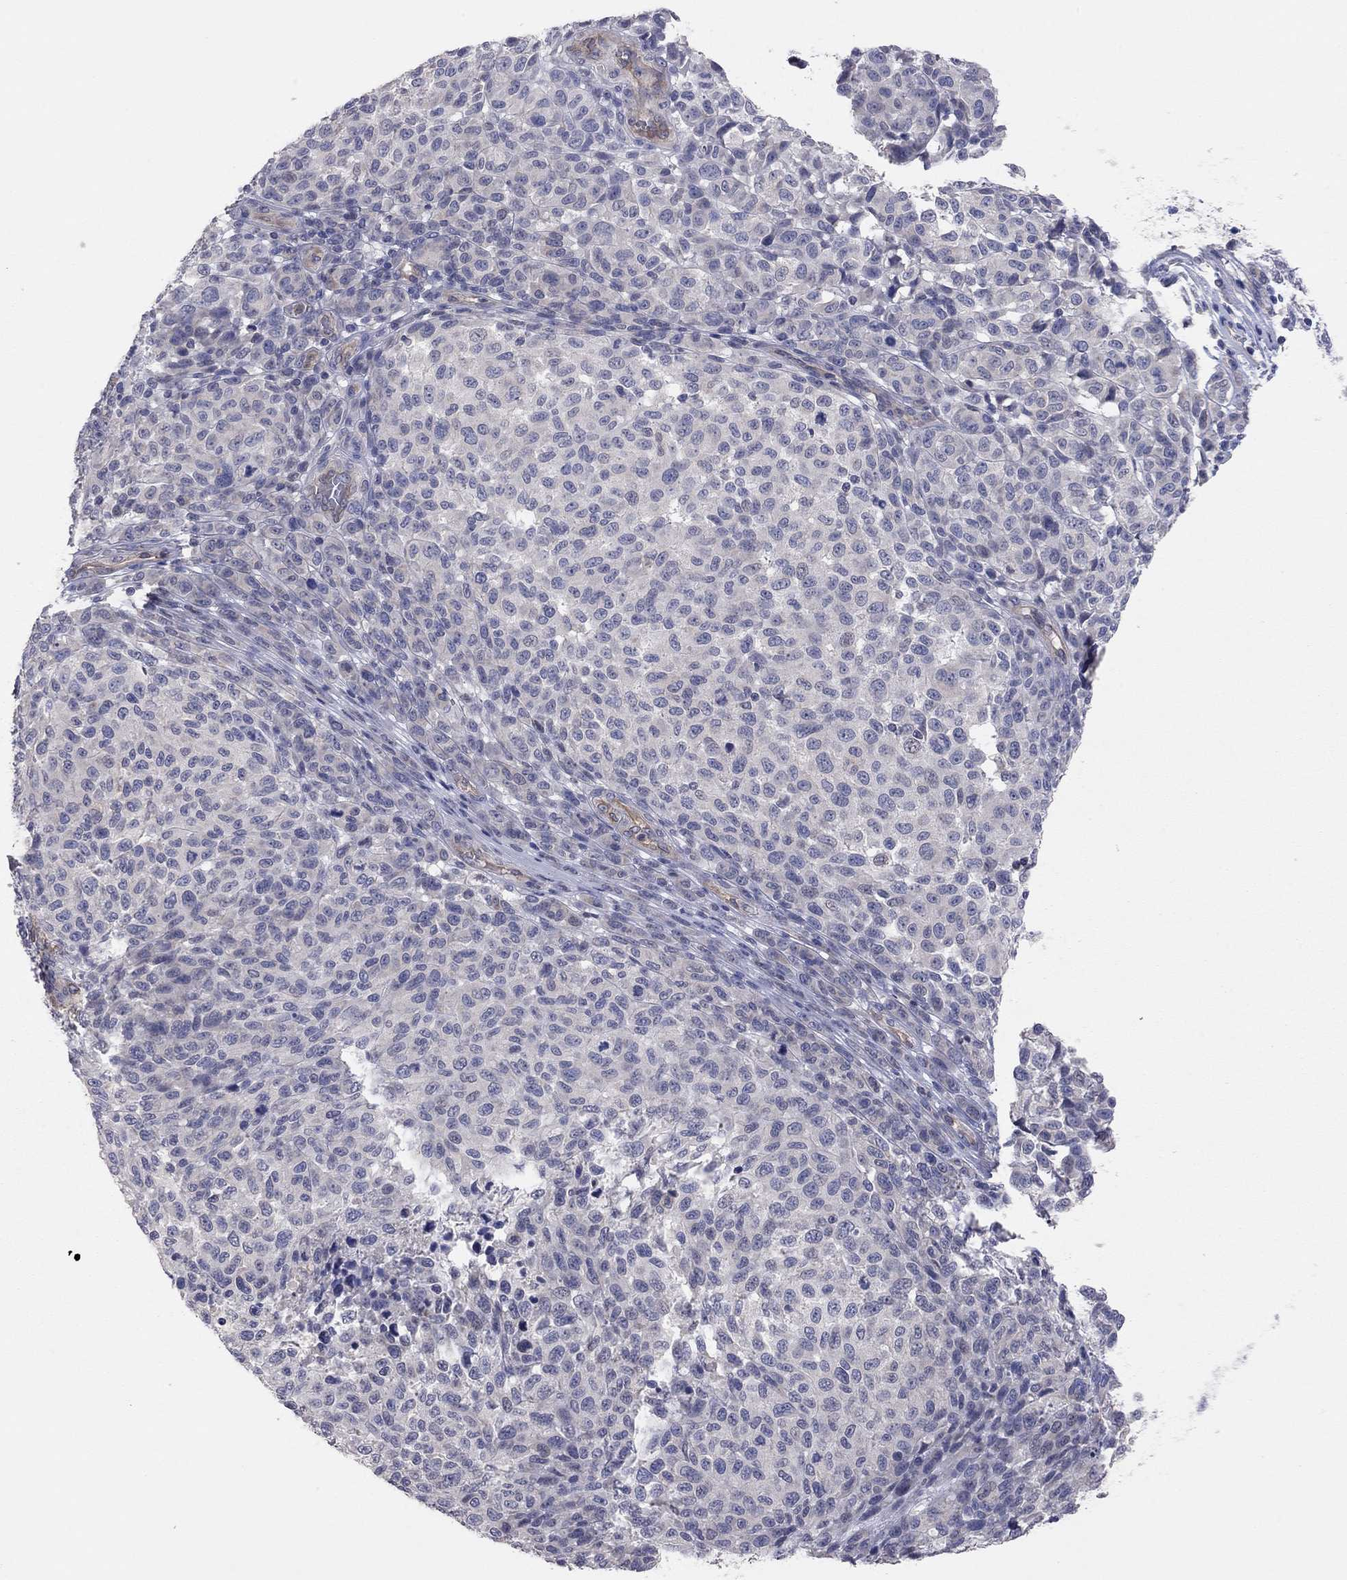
{"staining": {"intensity": "negative", "quantity": "none", "location": "none"}, "tissue": "melanoma", "cell_type": "Tumor cells", "image_type": "cancer", "snomed": [{"axis": "morphology", "description": "Malignant melanoma, NOS"}, {"axis": "topography", "description": "Skin"}], "caption": "The image displays no significant staining in tumor cells of malignant melanoma.", "gene": "KCNB1", "patient": {"sex": "male", "age": 59}}